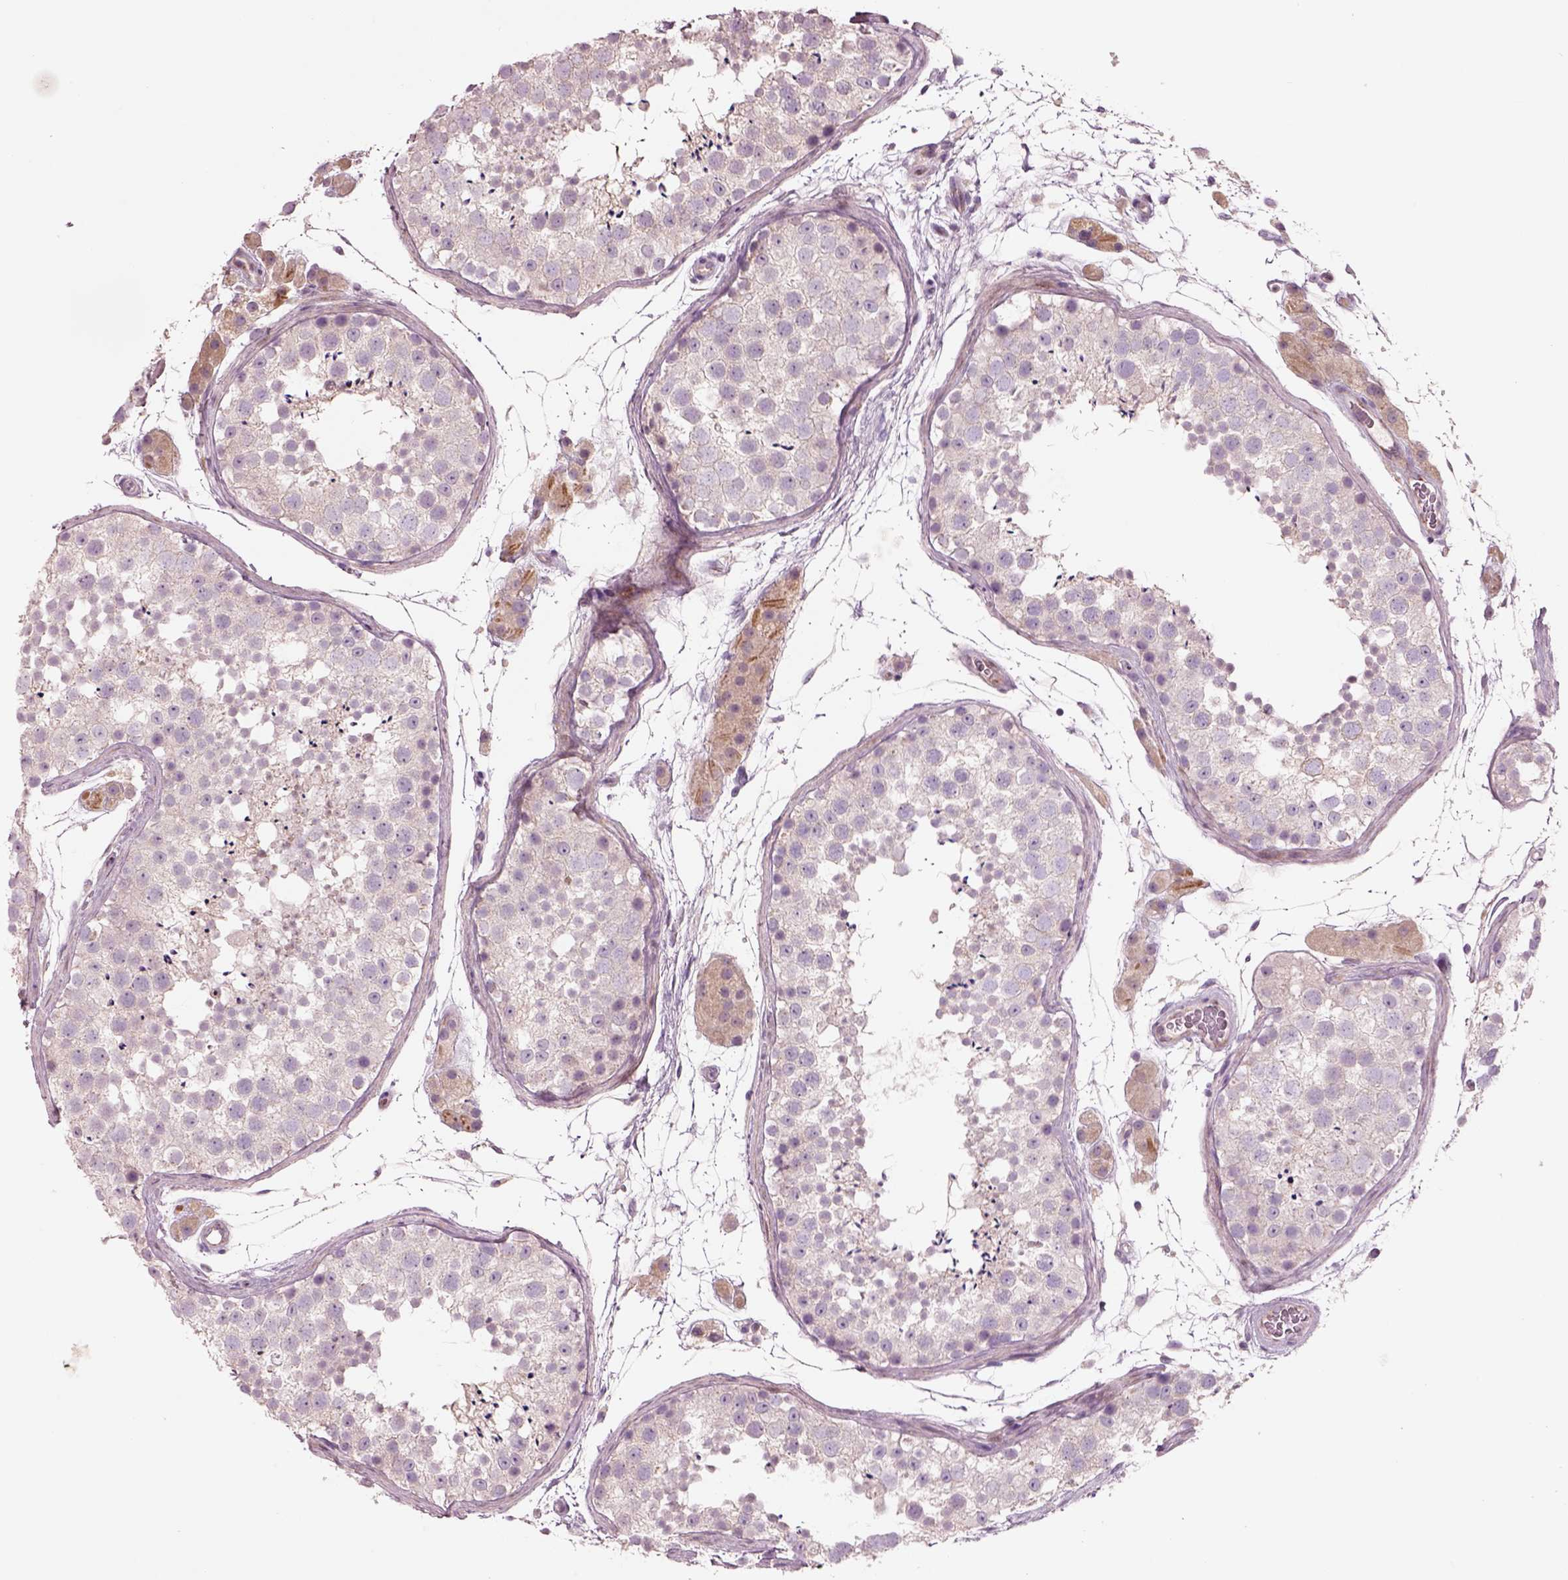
{"staining": {"intensity": "negative", "quantity": "none", "location": "none"}, "tissue": "testis", "cell_type": "Cells in seminiferous ducts", "image_type": "normal", "snomed": [{"axis": "morphology", "description": "Normal tissue, NOS"}, {"axis": "topography", "description": "Testis"}], "caption": "Immunohistochemical staining of normal human testis shows no significant staining in cells in seminiferous ducts. (Stains: DAB (3,3'-diaminobenzidine) IHC with hematoxylin counter stain, Microscopy: brightfield microscopy at high magnification).", "gene": "PLPP7", "patient": {"sex": "male", "age": 41}}